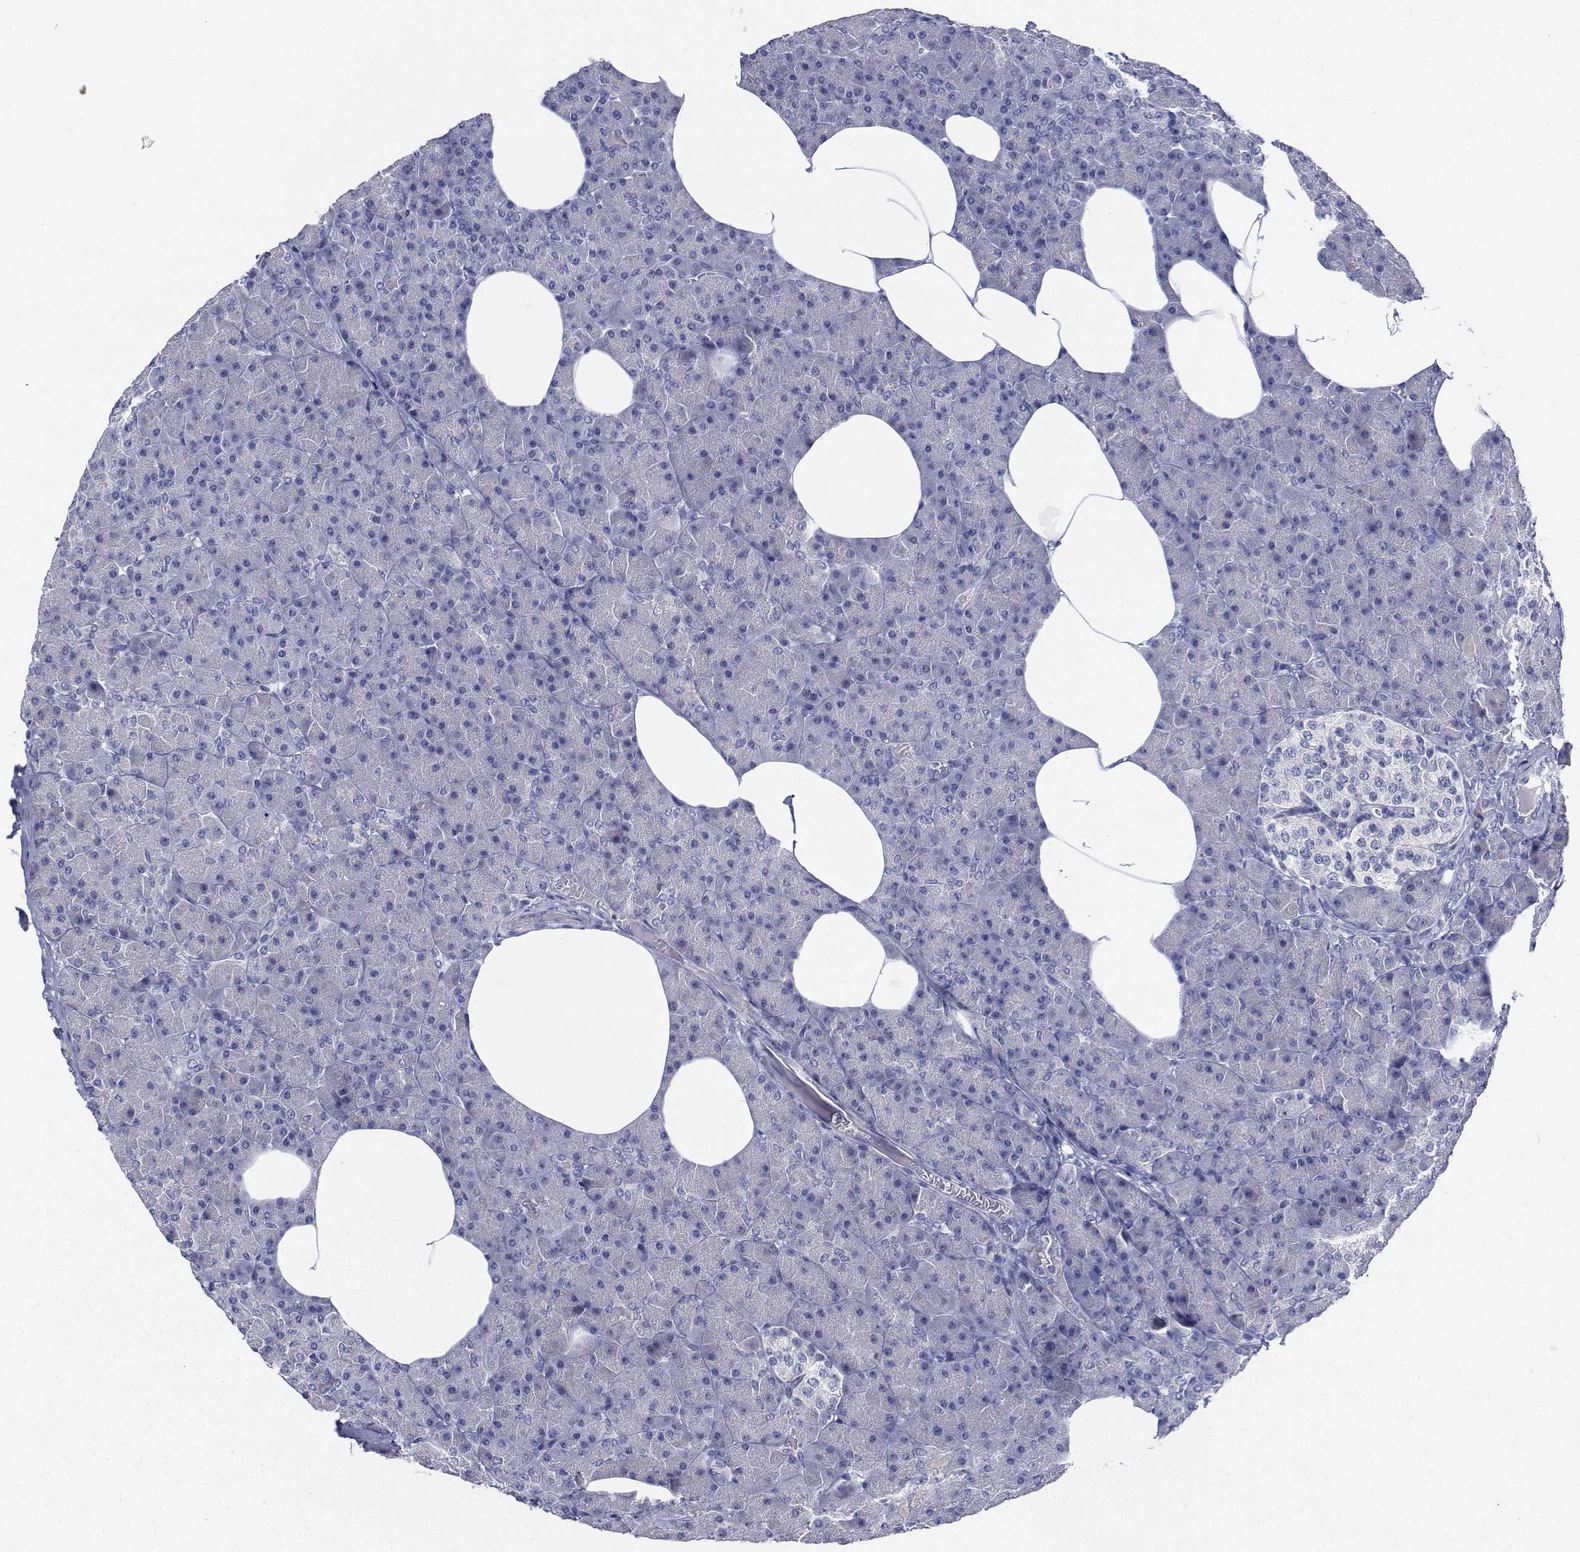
{"staining": {"intensity": "negative", "quantity": "none", "location": "none"}, "tissue": "pancreas", "cell_type": "Exocrine glandular cells", "image_type": "normal", "snomed": [{"axis": "morphology", "description": "Normal tissue, NOS"}, {"axis": "topography", "description": "Pancreas"}], "caption": "This is an IHC micrograph of unremarkable human pancreas. There is no positivity in exocrine glandular cells.", "gene": "PLXNA4", "patient": {"sex": "female", "age": 45}}